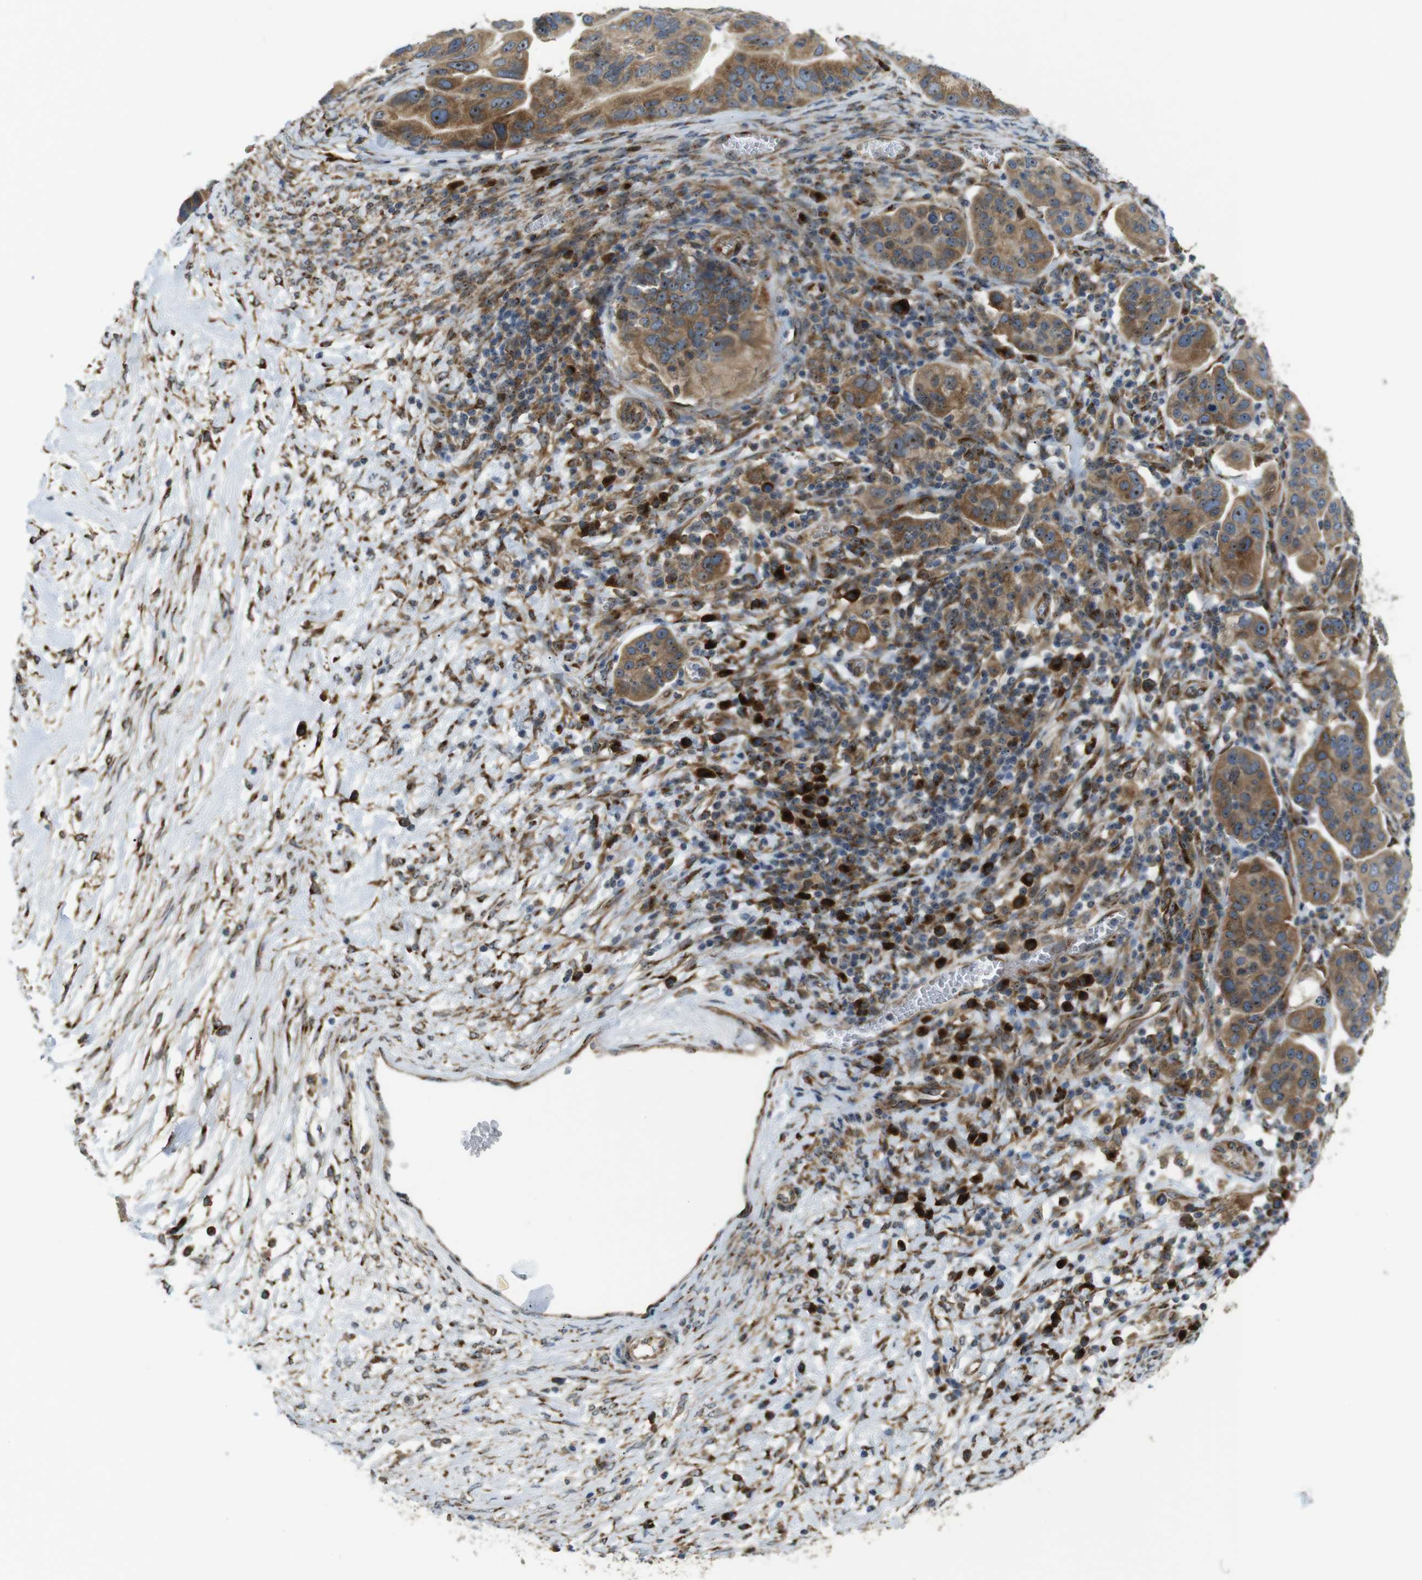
{"staining": {"intensity": "moderate", "quantity": ">75%", "location": "cytoplasmic/membranous"}, "tissue": "ovarian cancer", "cell_type": "Tumor cells", "image_type": "cancer", "snomed": [{"axis": "morphology", "description": "Cystadenocarcinoma, serous, NOS"}, {"axis": "topography", "description": "Ovary"}], "caption": "This photomicrograph displays immunohistochemistry staining of ovarian cancer (serous cystadenocarcinoma), with medium moderate cytoplasmic/membranous staining in approximately >75% of tumor cells.", "gene": "TMEM143", "patient": {"sex": "female", "age": 56}}